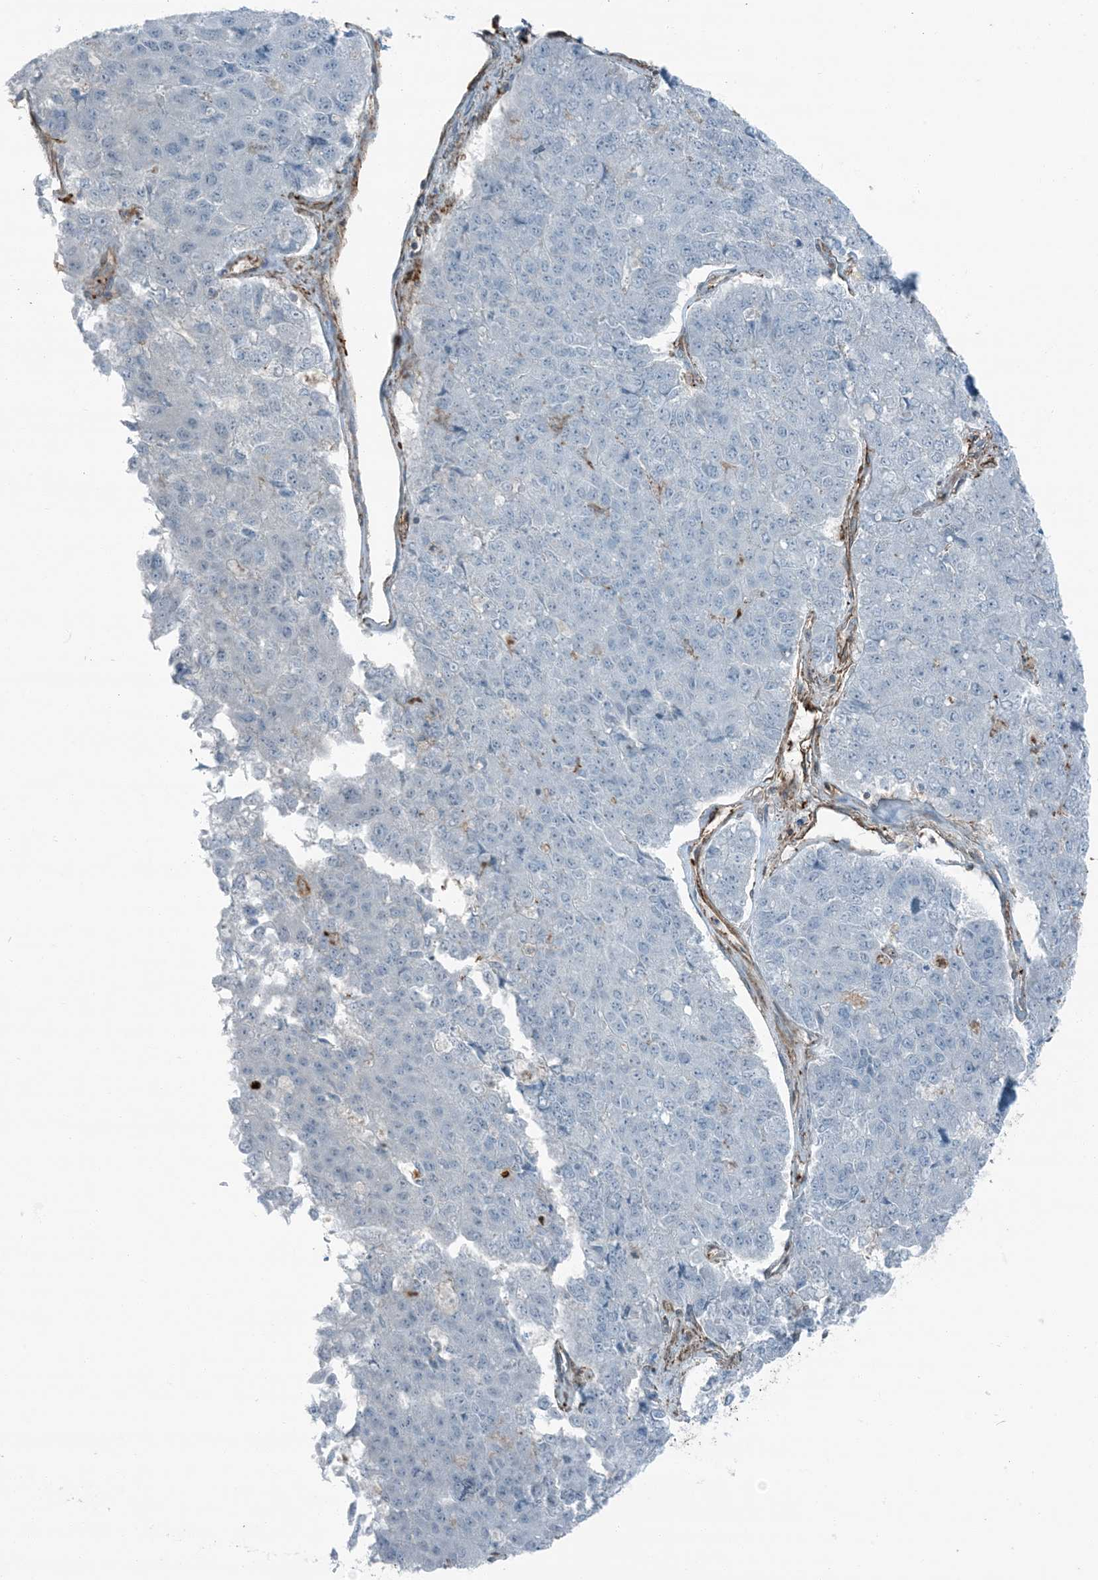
{"staining": {"intensity": "negative", "quantity": "none", "location": "none"}, "tissue": "pancreatic cancer", "cell_type": "Tumor cells", "image_type": "cancer", "snomed": [{"axis": "morphology", "description": "Adenocarcinoma, NOS"}, {"axis": "topography", "description": "Pancreas"}], "caption": "Tumor cells show no significant staining in adenocarcinoma (pancreatic). (DAB (3,3'-diaminobenzidine) immunohistochemistry (IHC), high magnification).", "gene": "APOBEC3C", "patient": {"sex": "male", "age": 50}}